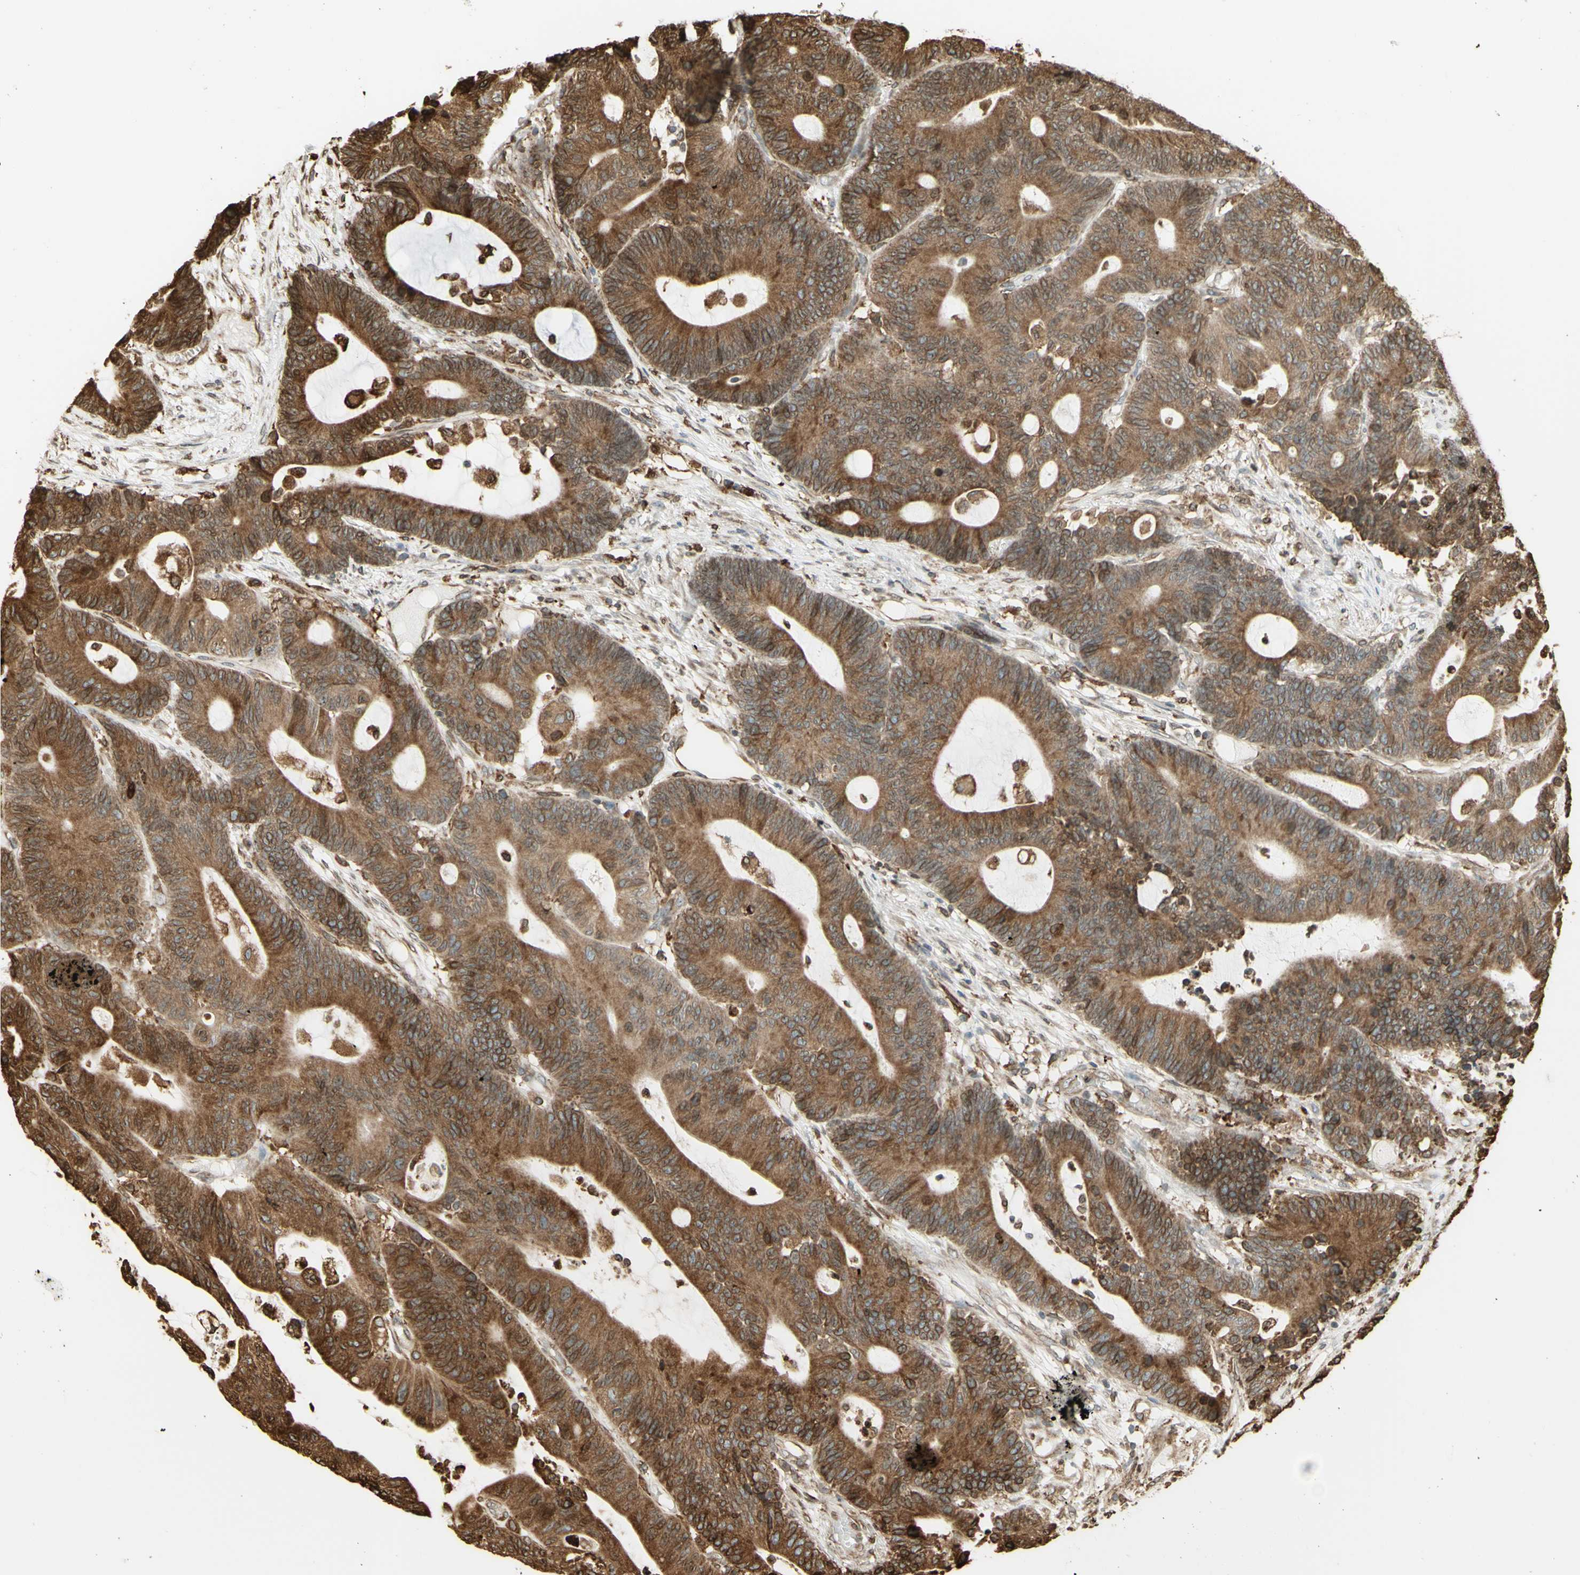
{"staining": {"intensity": "moderate", "quantity": ">75%", "location": "cytoplasmic/membranous"}, "tissue": "colorectal cancer", "cell_type": "Tumor cells", "image_type": "cancer", "snomed": [{"axis": "morphology", "description": "Adenocarcinoma, NOS"}, {"axis": "topography", "description": "Colon"}], "caption": "The micrograph exhibits a brown stain indicating the presence of a protein in the cytoplasmic/membranous of tumor cells in colorectal cancer (adenocarcinoma). (DAB (3,3'-diaminobenzidine) = brown stain, brightfield microscopy at high magnification).", "gene": "CANX", "patient": {"sex": "female", "age": 84}}